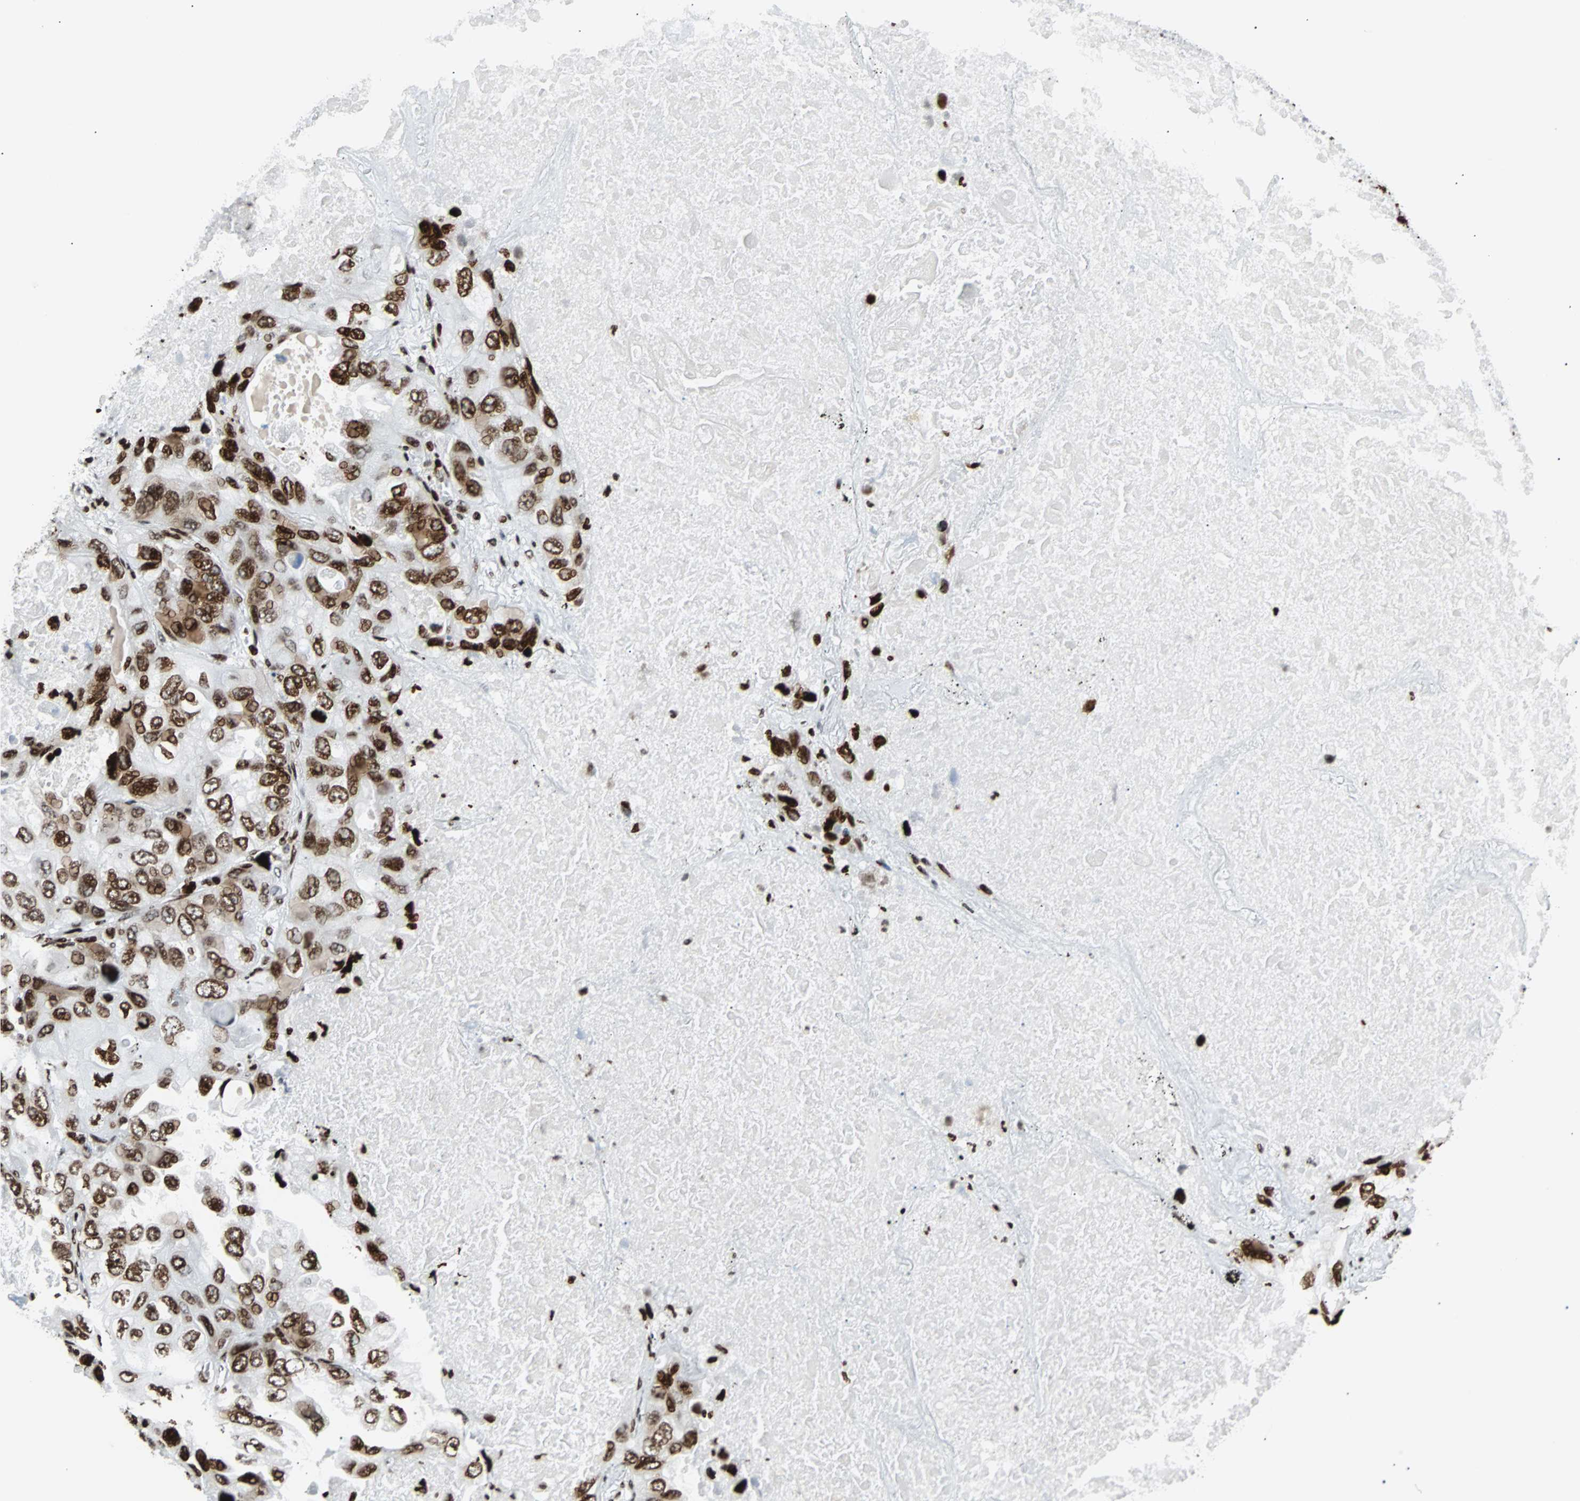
{"staining": {"intensity": "moderate", "quantity": ">75%", "location": "nuclear"}, "tissue": "lung cancer", "cell_type": "Tumor cells", "image_type": "cancer", "snomed": [{"axis": "morphology", "description": "Squamous cell carcinoma, NOS"}, {"axis": "topography", "description": "Lung"}], "caption": "Immunohistochemical staining of squamous cell carcinoma (lung) shows medium levels of moderate nuclear expression in approximately >75% of tumor cells. The protein is shown in brown color, while the nuclei are stained blue.", "gene": "ZNF131", "patient": {"sex": "female", "age": 73}}